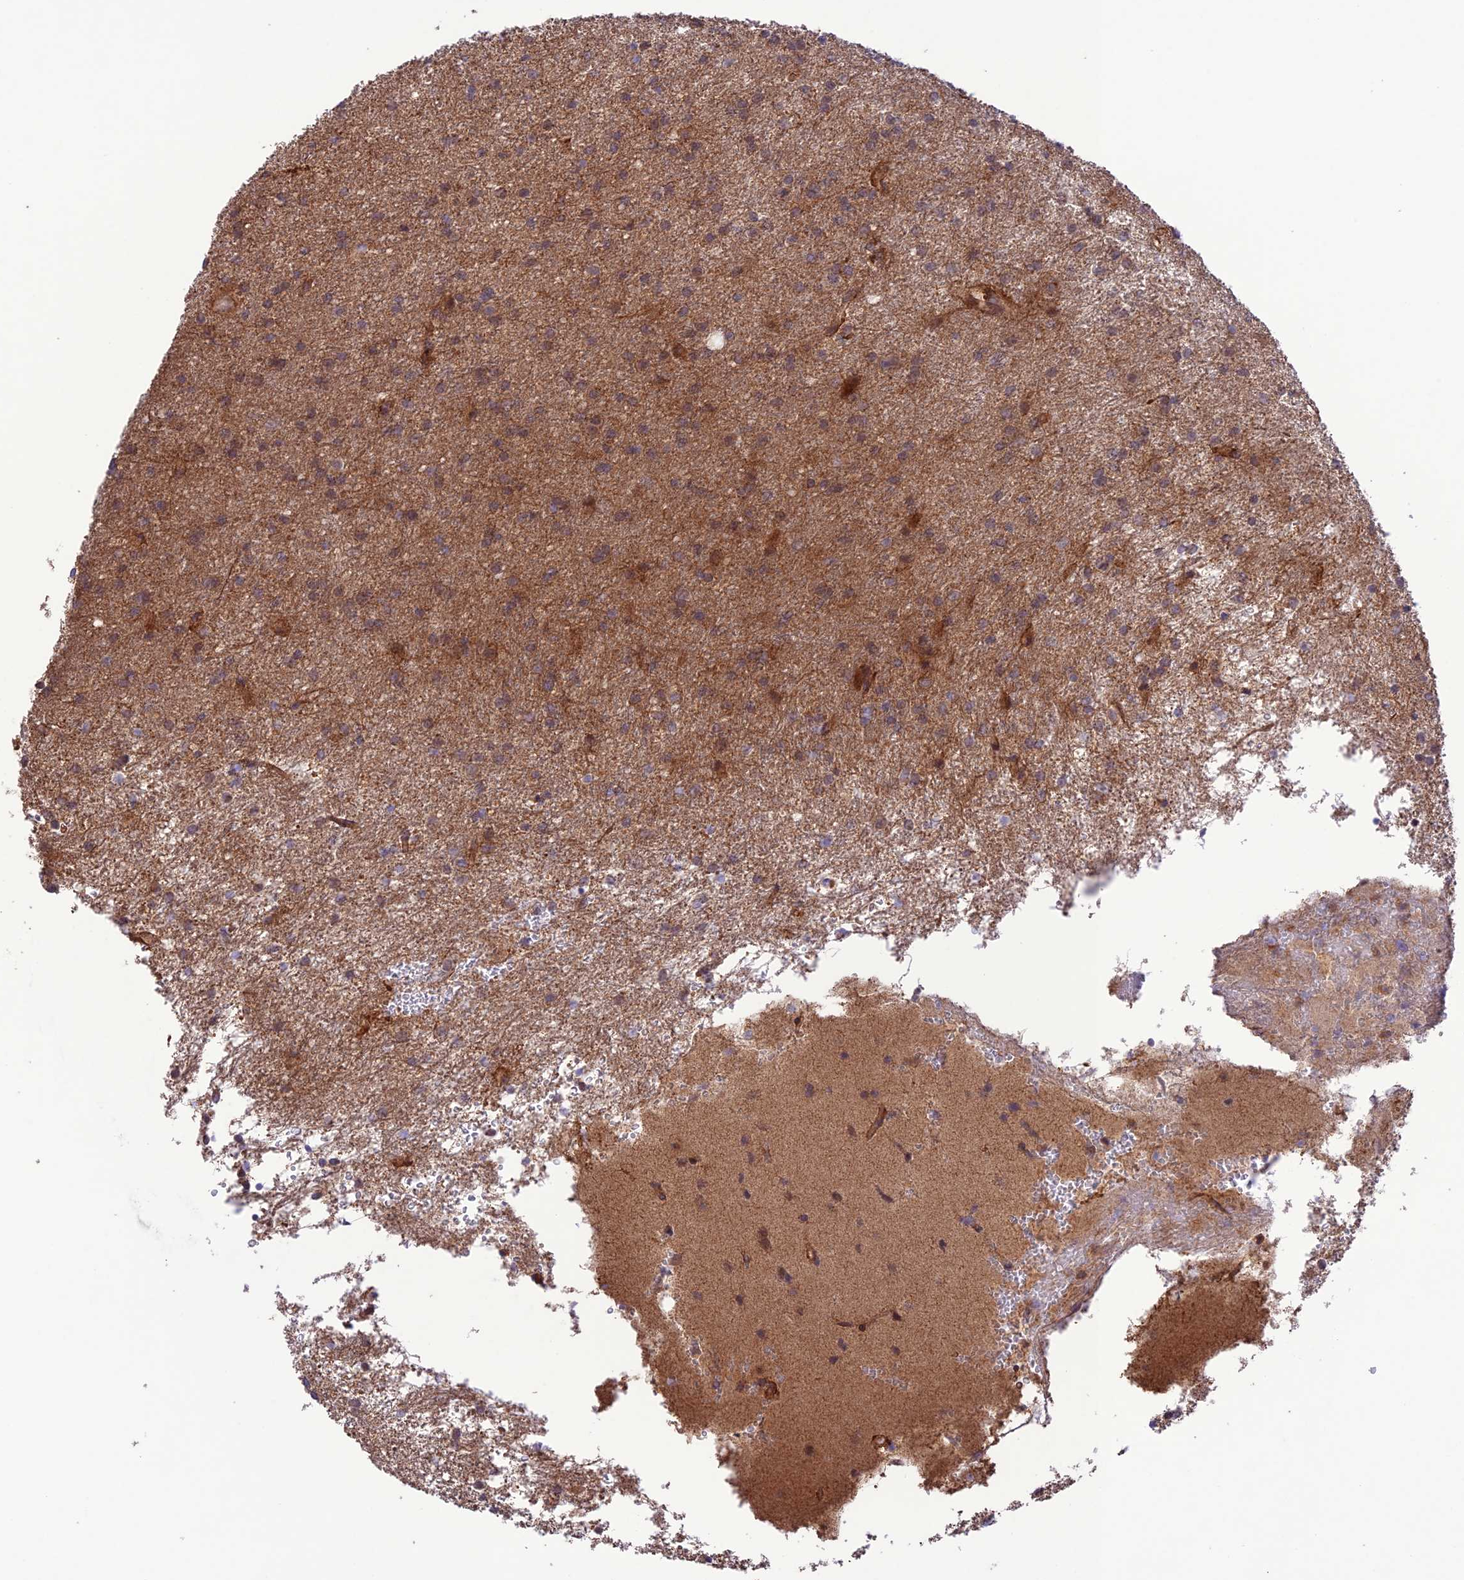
{"staining": {"intensity": "moderate", "quantity": "25%-75%", "location": "cytoplasmic/membranous"}, "tissue": "glioma", "cell_type": "Tumor cells", "image_type": "cancer", "snomed": [{"axis": "morphology", "description": "Glioma, malignant, High grade"}, {"axis": "topography", "description": "Brain"}], "caption": "Glioma was stained to show a protein in brown. There is medium levels of moderate cytoplasmic/membranous staining in approximately 25%-75% of tumor cells. (DAB (3,3'-diaminobenzidine) IHC with brightfield microscopy, high magnification).", "gene": "FCHSD1", "patient": {"sex": "female", "age": 50}}